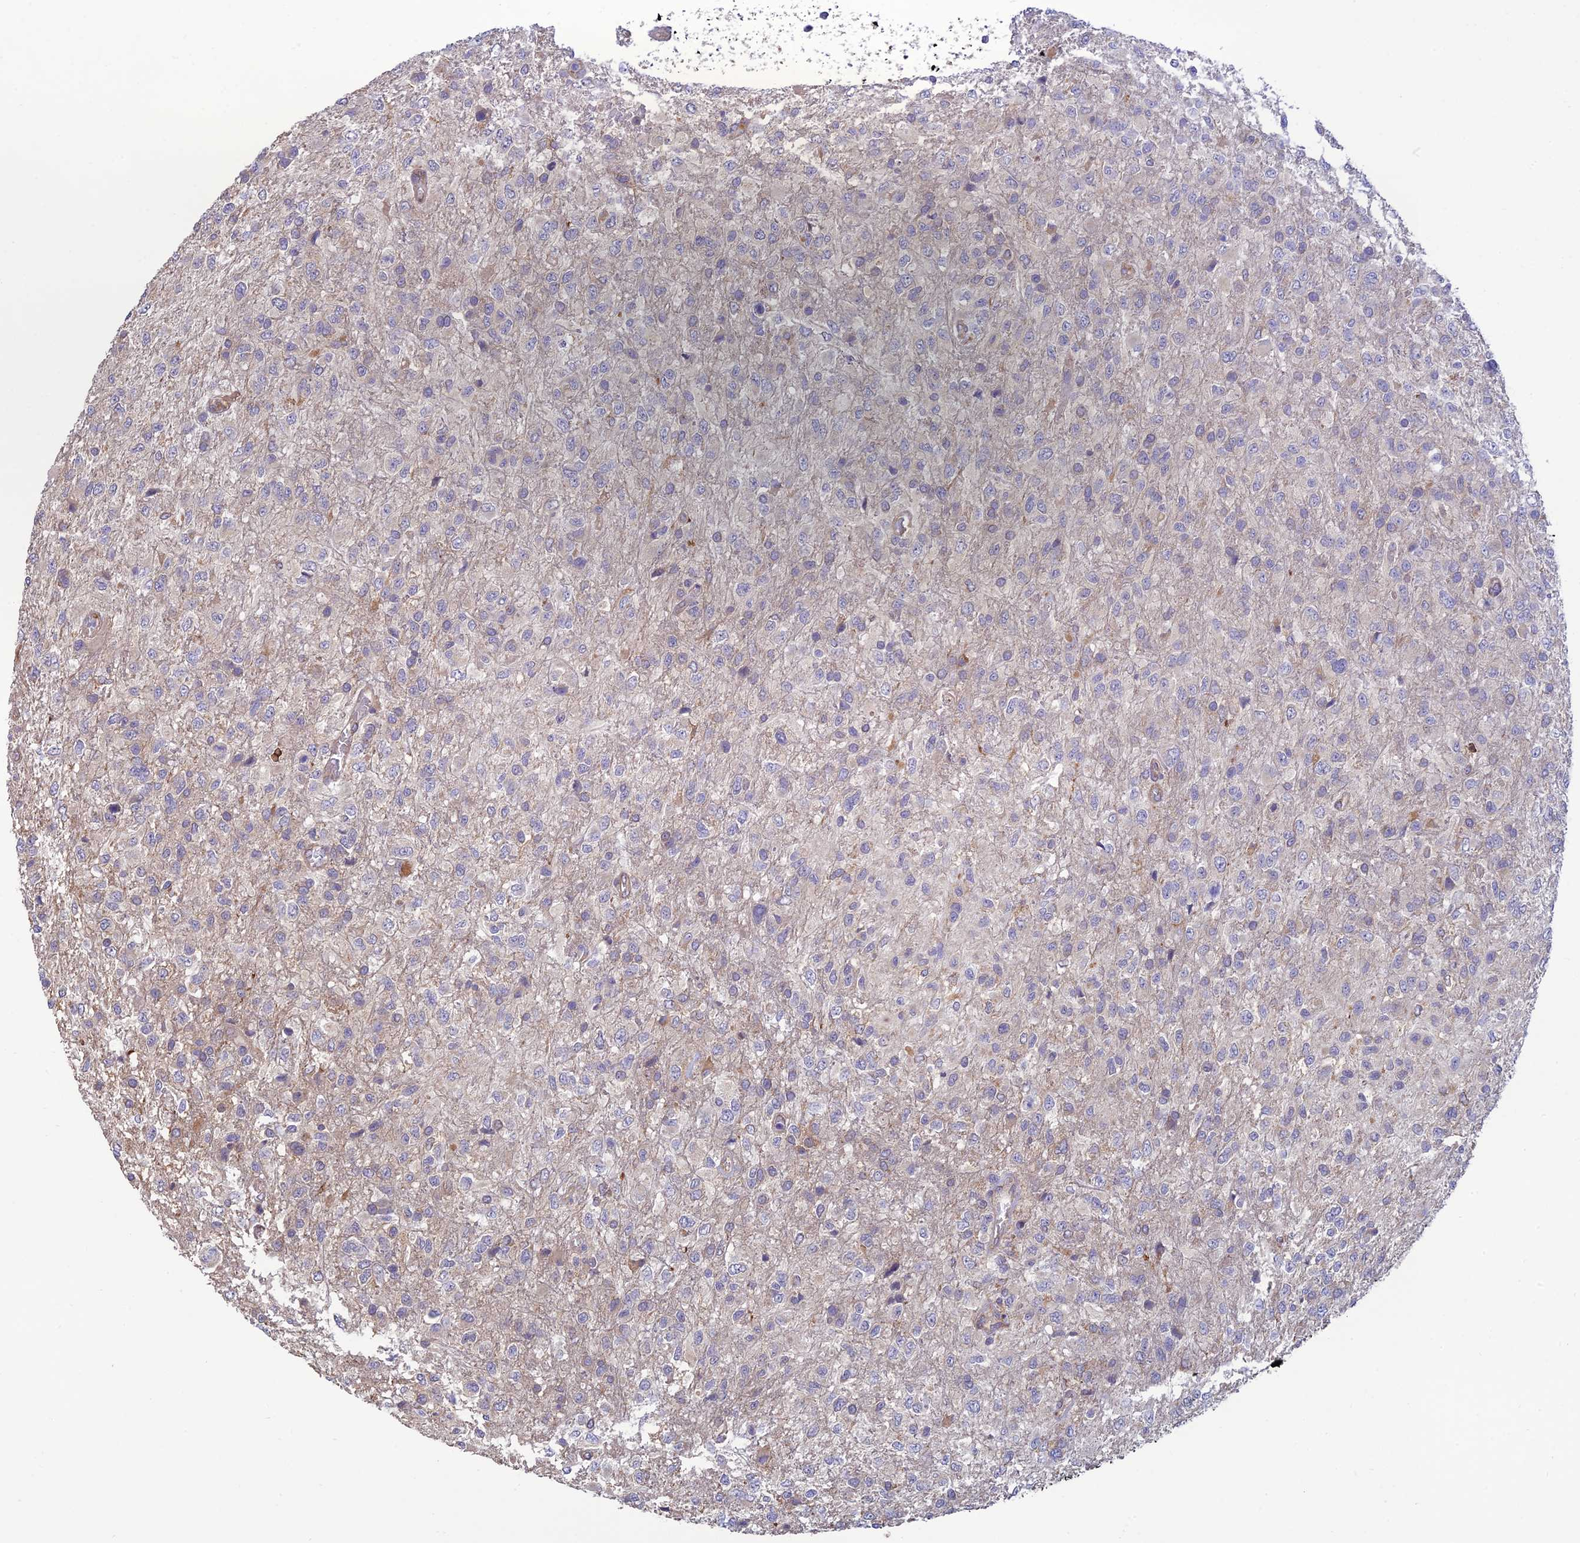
{"staining": {"intensity": "negative", "quantity": "none", "location": "none"}, "tissue": "glioma", "cell_type": "Tumor cells", "image_type": "cancer", "snomed": [{"axis": "morphology", "description": "Glioma, malignant, High grade"}, {"axis": "topography", "description": "Brain"}], "caption": "Protein analysis of high-grade glioma (malignant) demonstrates no significant positivity in tumor cells.", "gene": "MRNIP", "patient": {"sex": "female", "age": 74}}